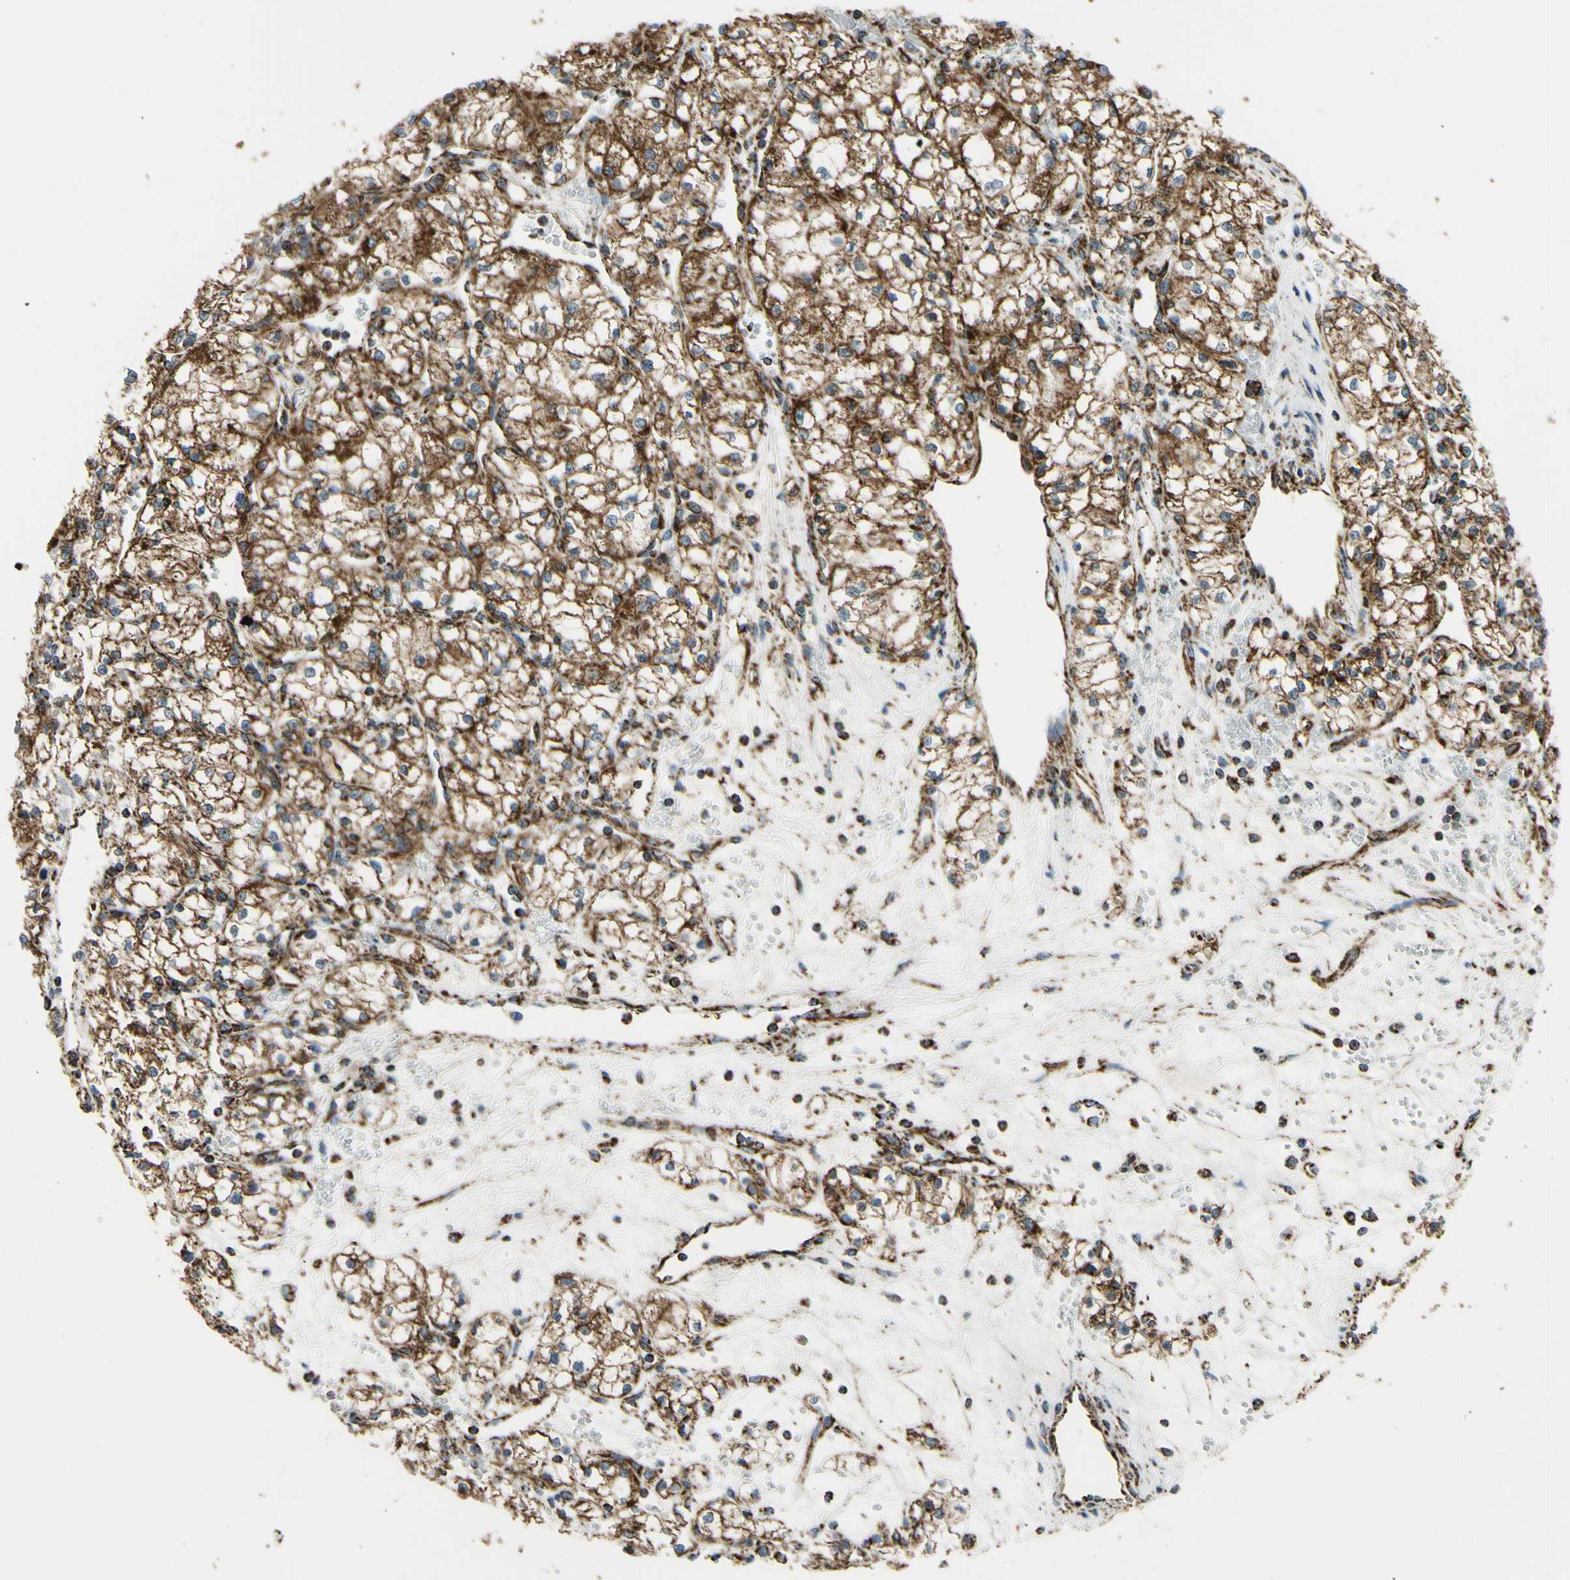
{"staining": {"intensity": "strong", "quantity": ">75%", "location": "cytoplasmic/membranous"}, "tissue": "renal cancer", "cell_type": "Tumor cells", "image_type": "cancer", "snomed": [{"axis": "morphology", "description": "Normal tissue, NOS"}, {"axis": "morphology", "description": "Adenocarcinoma, NOS"}, {"axis": "topography", "description": "Kidney"}], "caption": "The immunohistochemical stain labels strong cytoplasmic/membranous expression in tumor cells of renal cancer (adenocarcinoma) tissue. The staining is performed using DAB brown chromogen to label protein expression. The nuclei are counter-stained blue using hematoxylin.", "gene": "MAVS", "patient": {"sex": "male", "age": 59}}